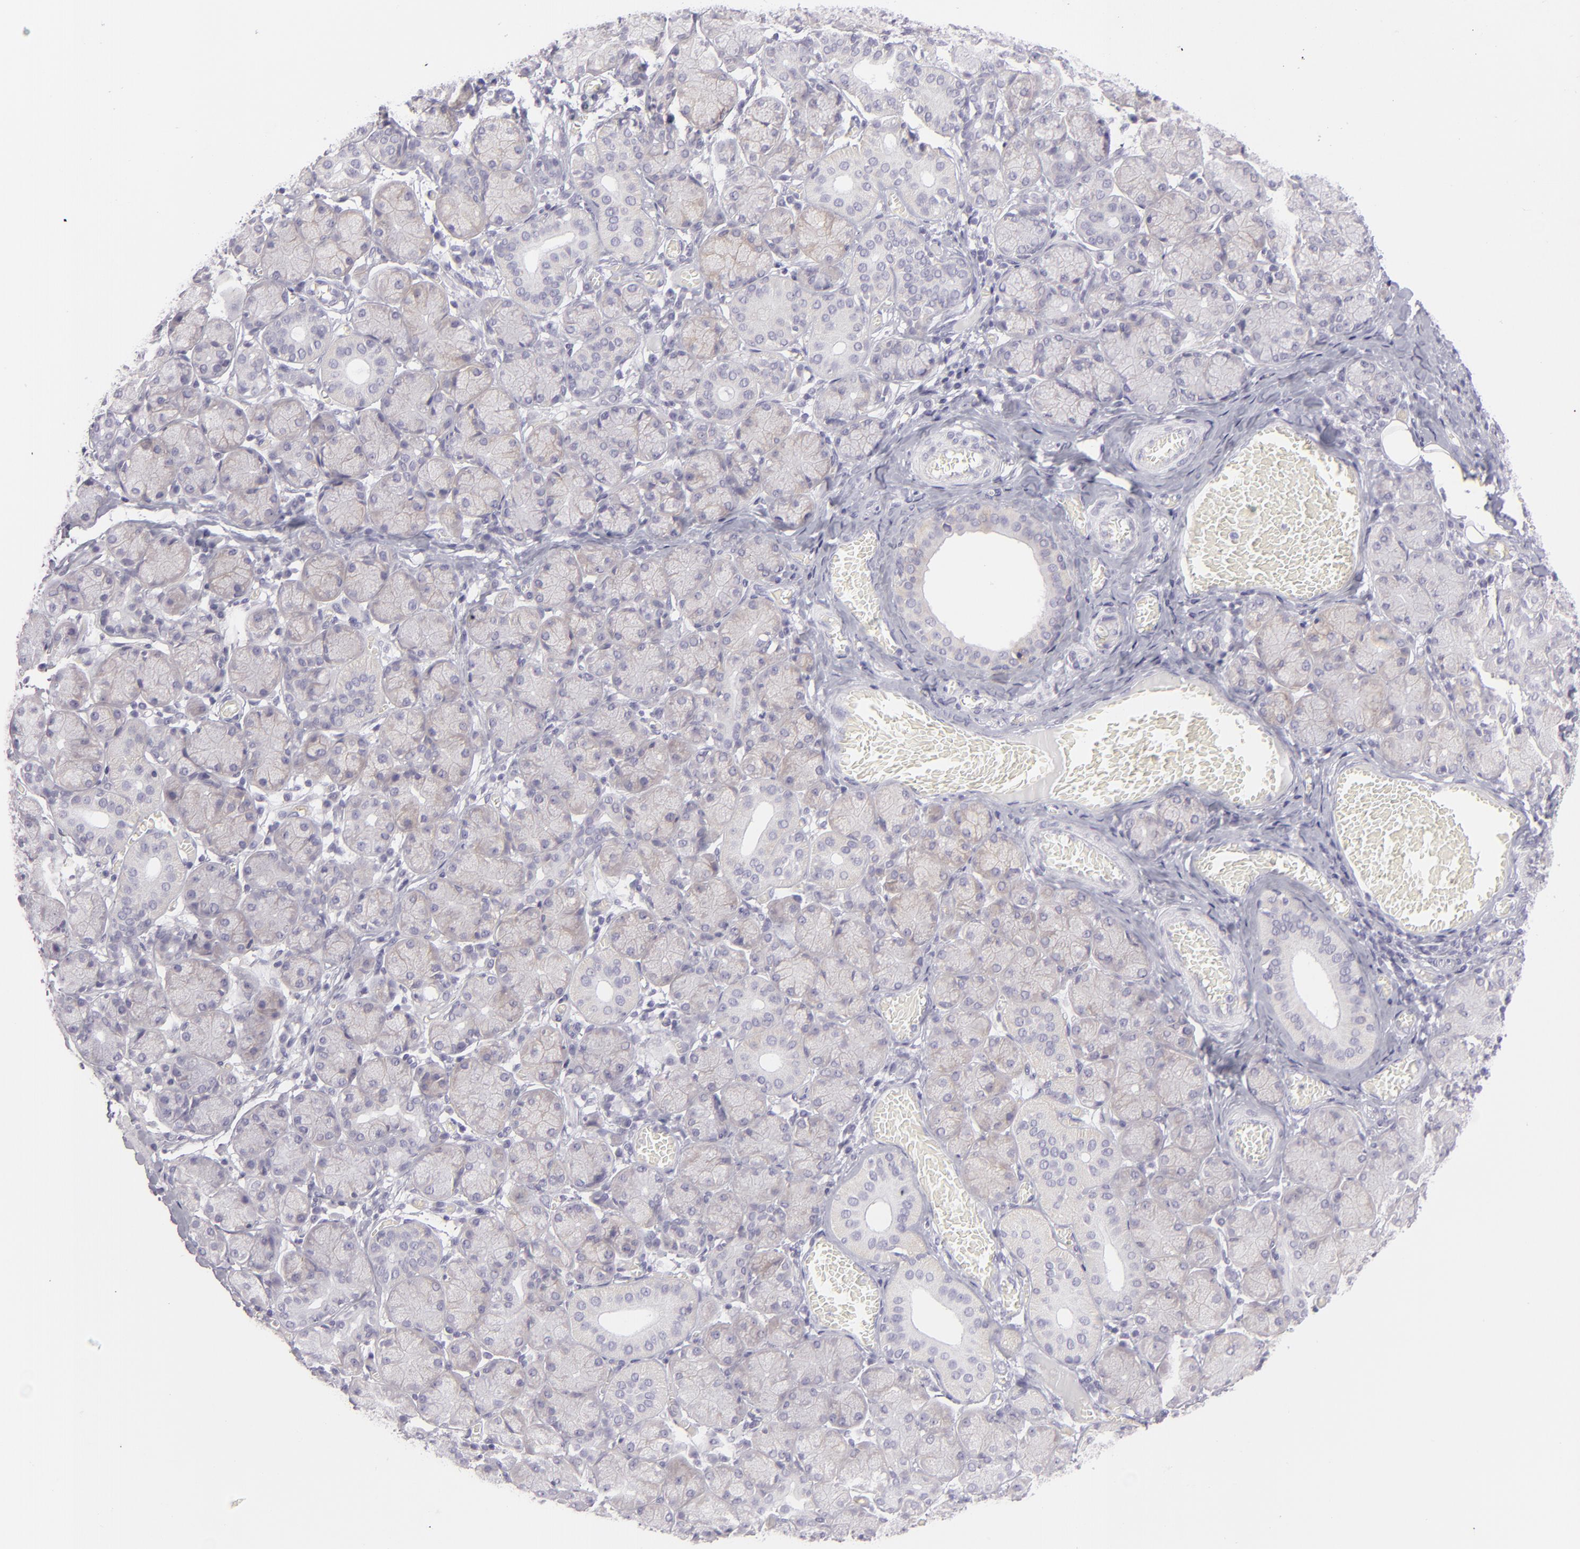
{"staining": {"intensity": "weak", "quantity": ">75%", "location": "cytoplasmic/membranous"}, "tissue": "salivary gland", "cell_type": "Glandular cells", "image_type": "normal", "snomed": [{"axis": "morphology", "description": "Normal tissue, NOS"}, {"axis": "topography", "description": "Salivary gland"}], "caption": "Brown immunohistochemical staining in normal salivary gland reveals weak cytoplasmic/membranous staining in approximately >75% of glandular cells.", "gene": "DLG4", "patient": {"sex": "female", "age": 24}}